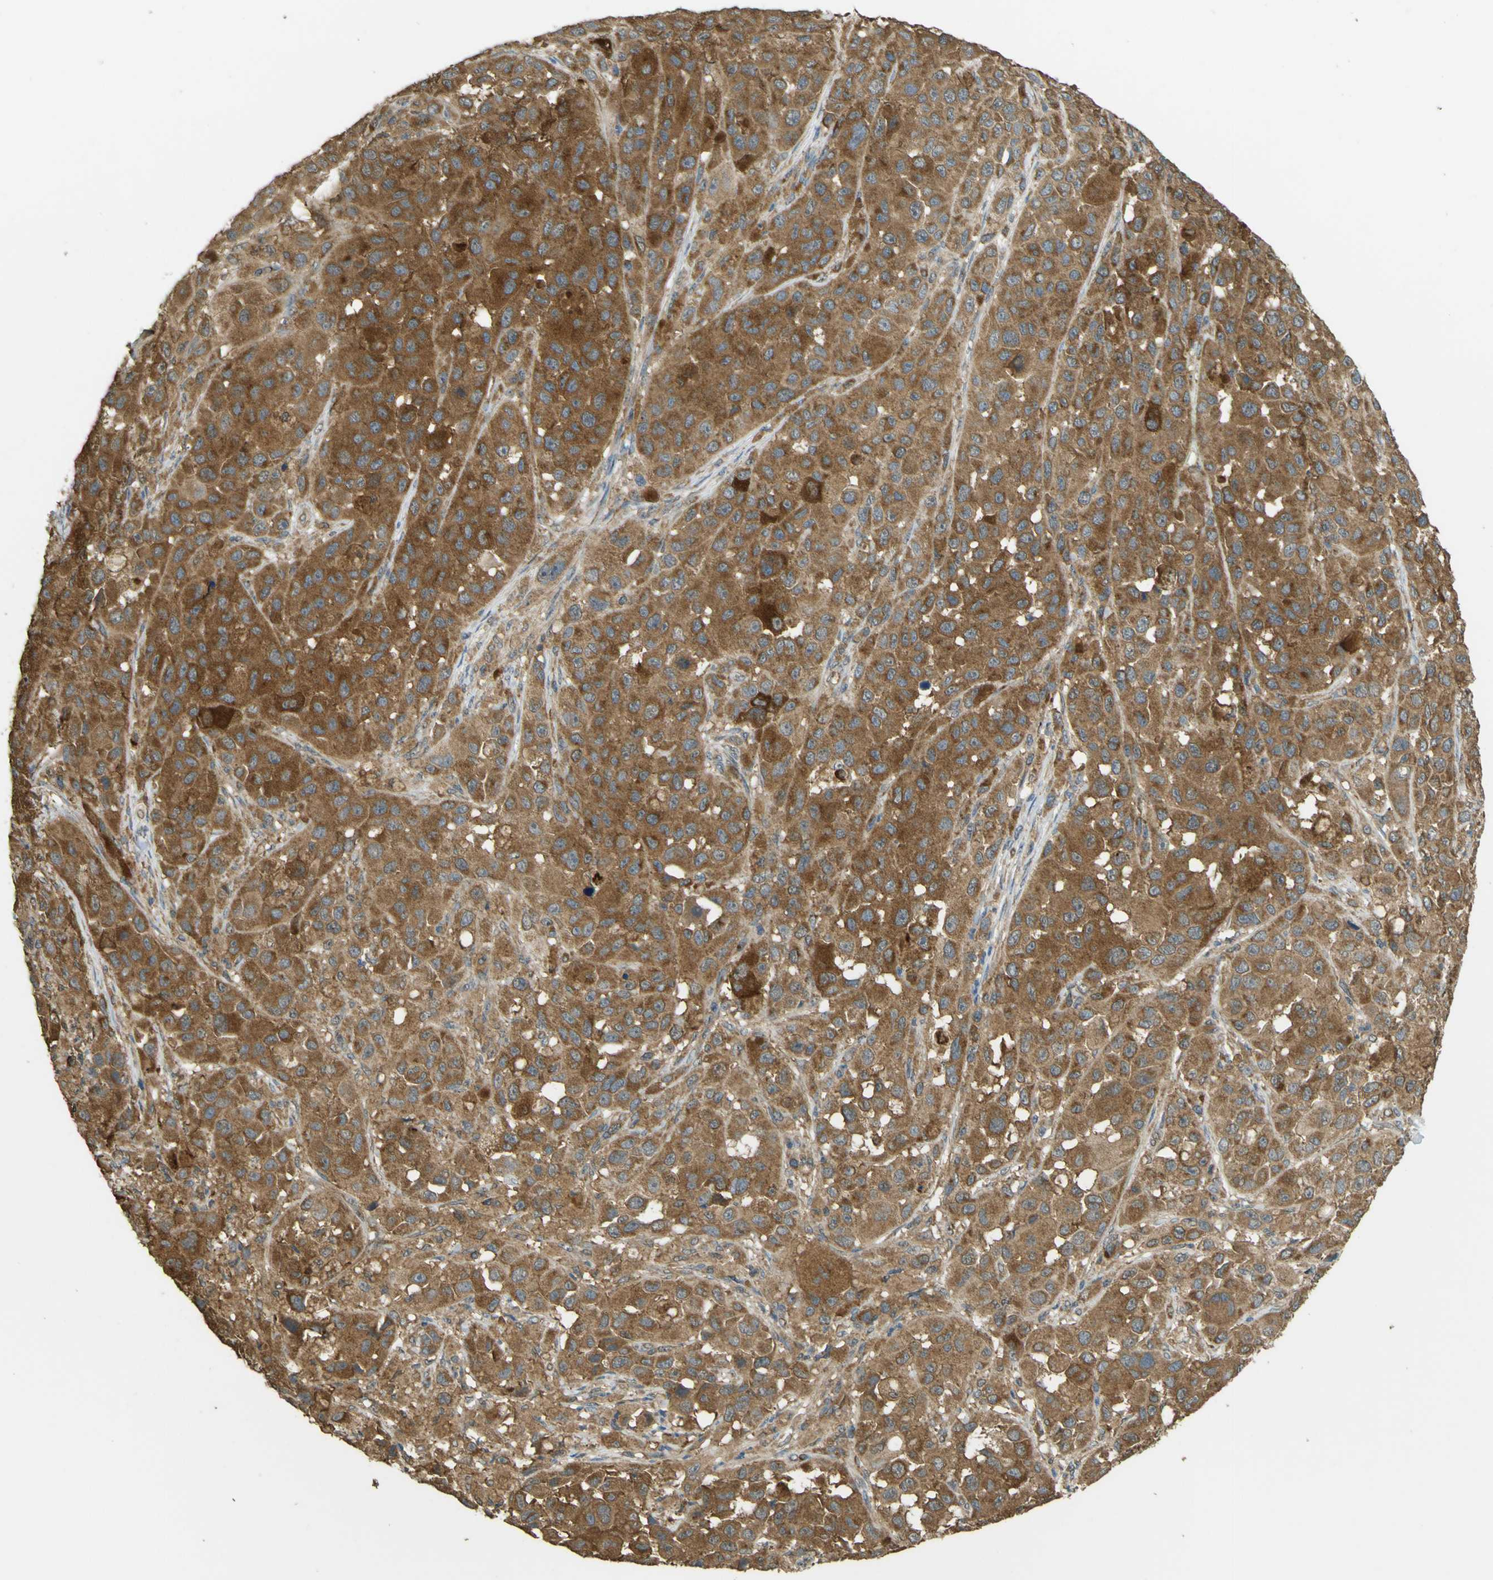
{"staining": {"intensity": "moderate", "quantity": ">75%", "location": "cytoplasmic/membranous"}, "tissue": "melanoma", "cell_type": "Tumor cells", "image_type": "cancer", "snomed": [{"axis": "morphology", "description": "Malignant melanoma, NOS"}, {"axis": "topography", "description": "Skin"}], "caption": "Immunohistochemical staining of human malignant melanoma exhibits moderate cytoplasmic/membranous protein positivity in approximately >75% of tumor cells.", "gene": "GOLGA1", "patient": {"sex": "male", "age": 96}}